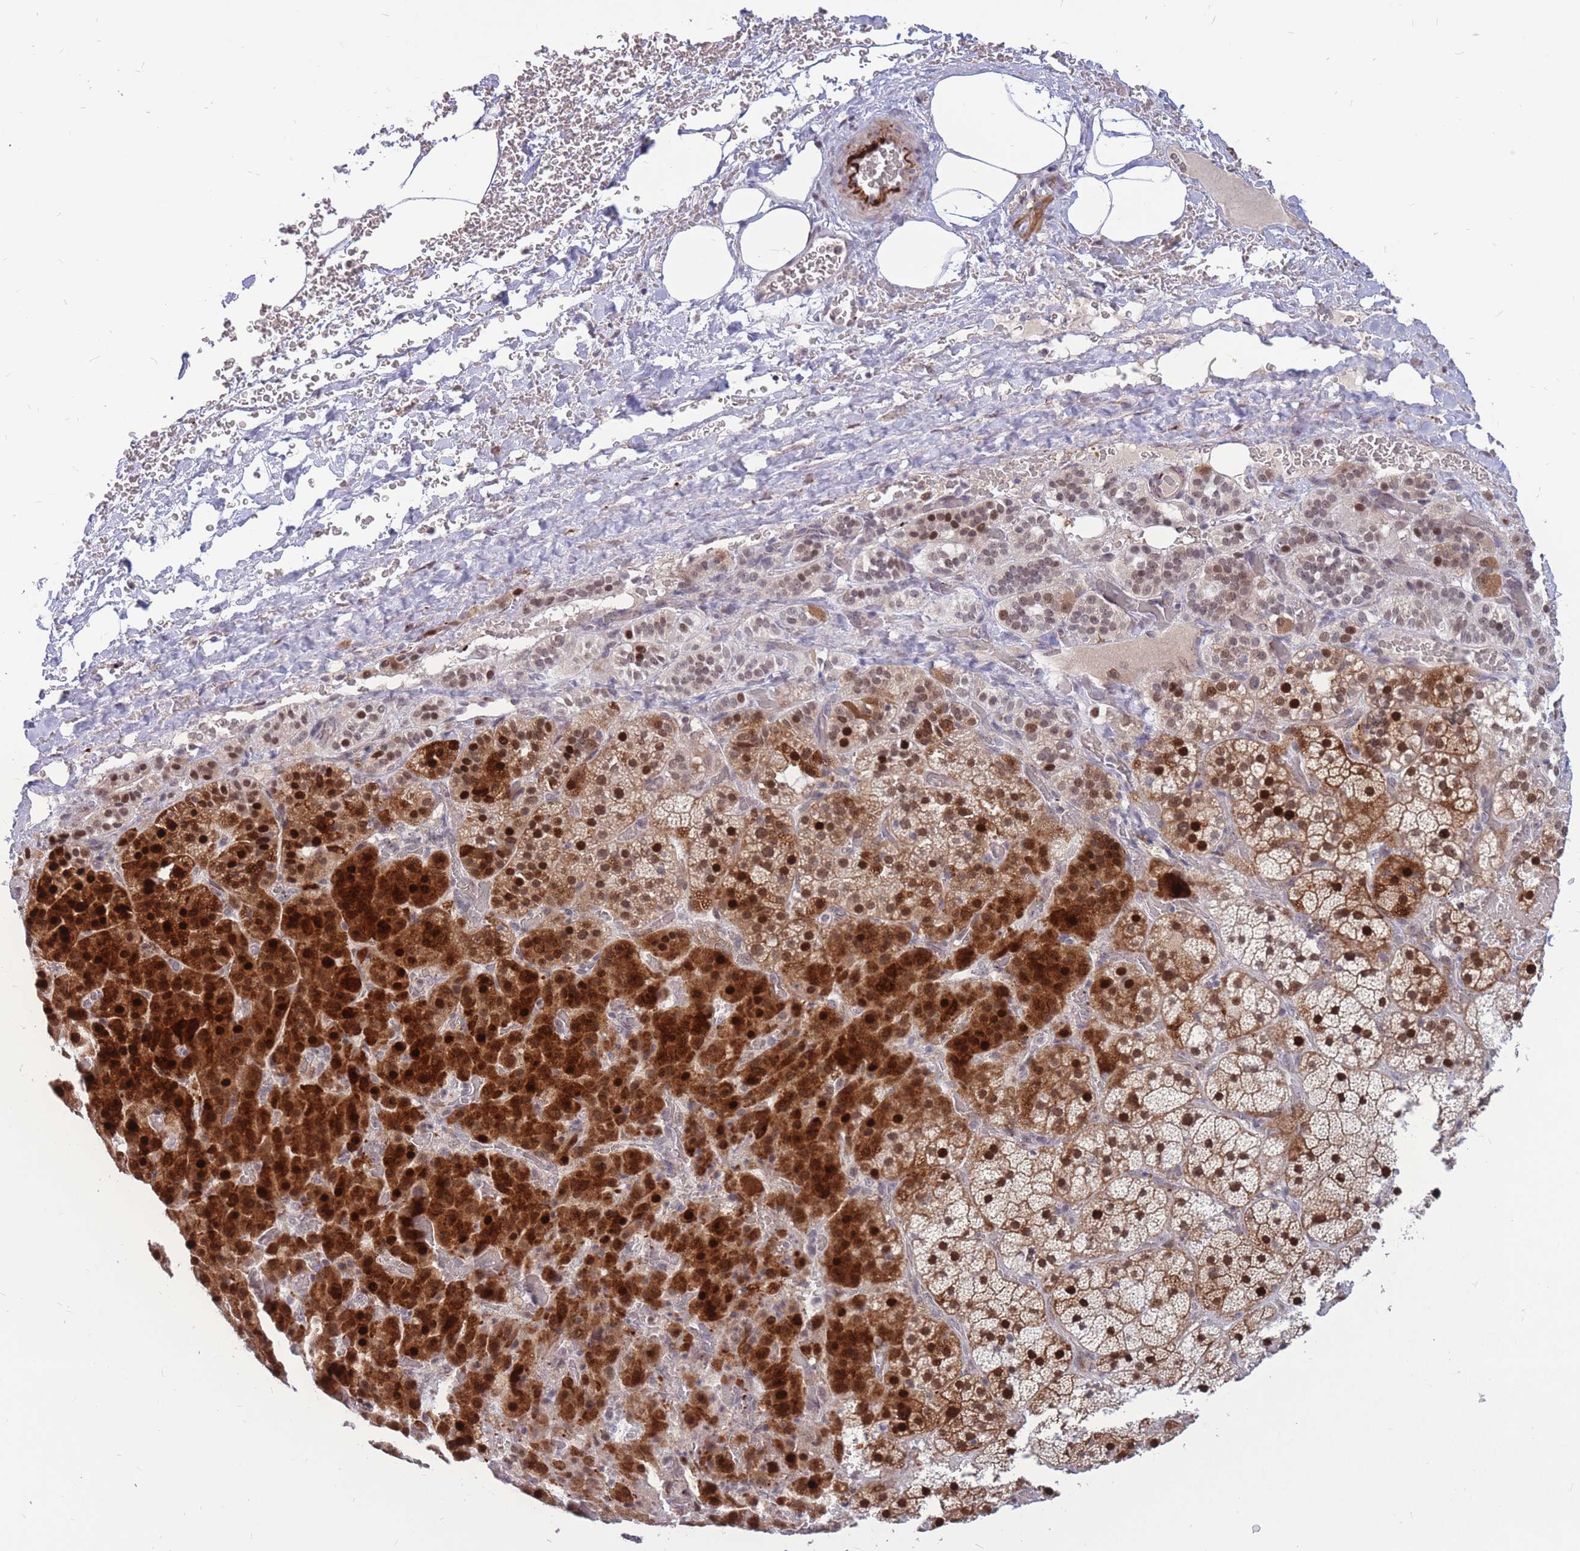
{"staining": {"intensity": "strong", "quantity": ">75%", "location": "cytoplasmic/membranous,nuclear"}, "tissue": "adrenal gland", "cell_type": "Glandular cells", "image_type": "normal", "snomed": [{"axis": "morphology", "description": "Normal tissue, NOS"}, {"axis": "topography", "description": "Adrenal gland"}], "caption": "Adrenal gland stained with a brown dye shows strong cytoplasmic/membranous,nuclear positive expression in approximately >75% of glandular cells.", "gene": "ADD2", "patient": {"sex": "male", "age": 57}}